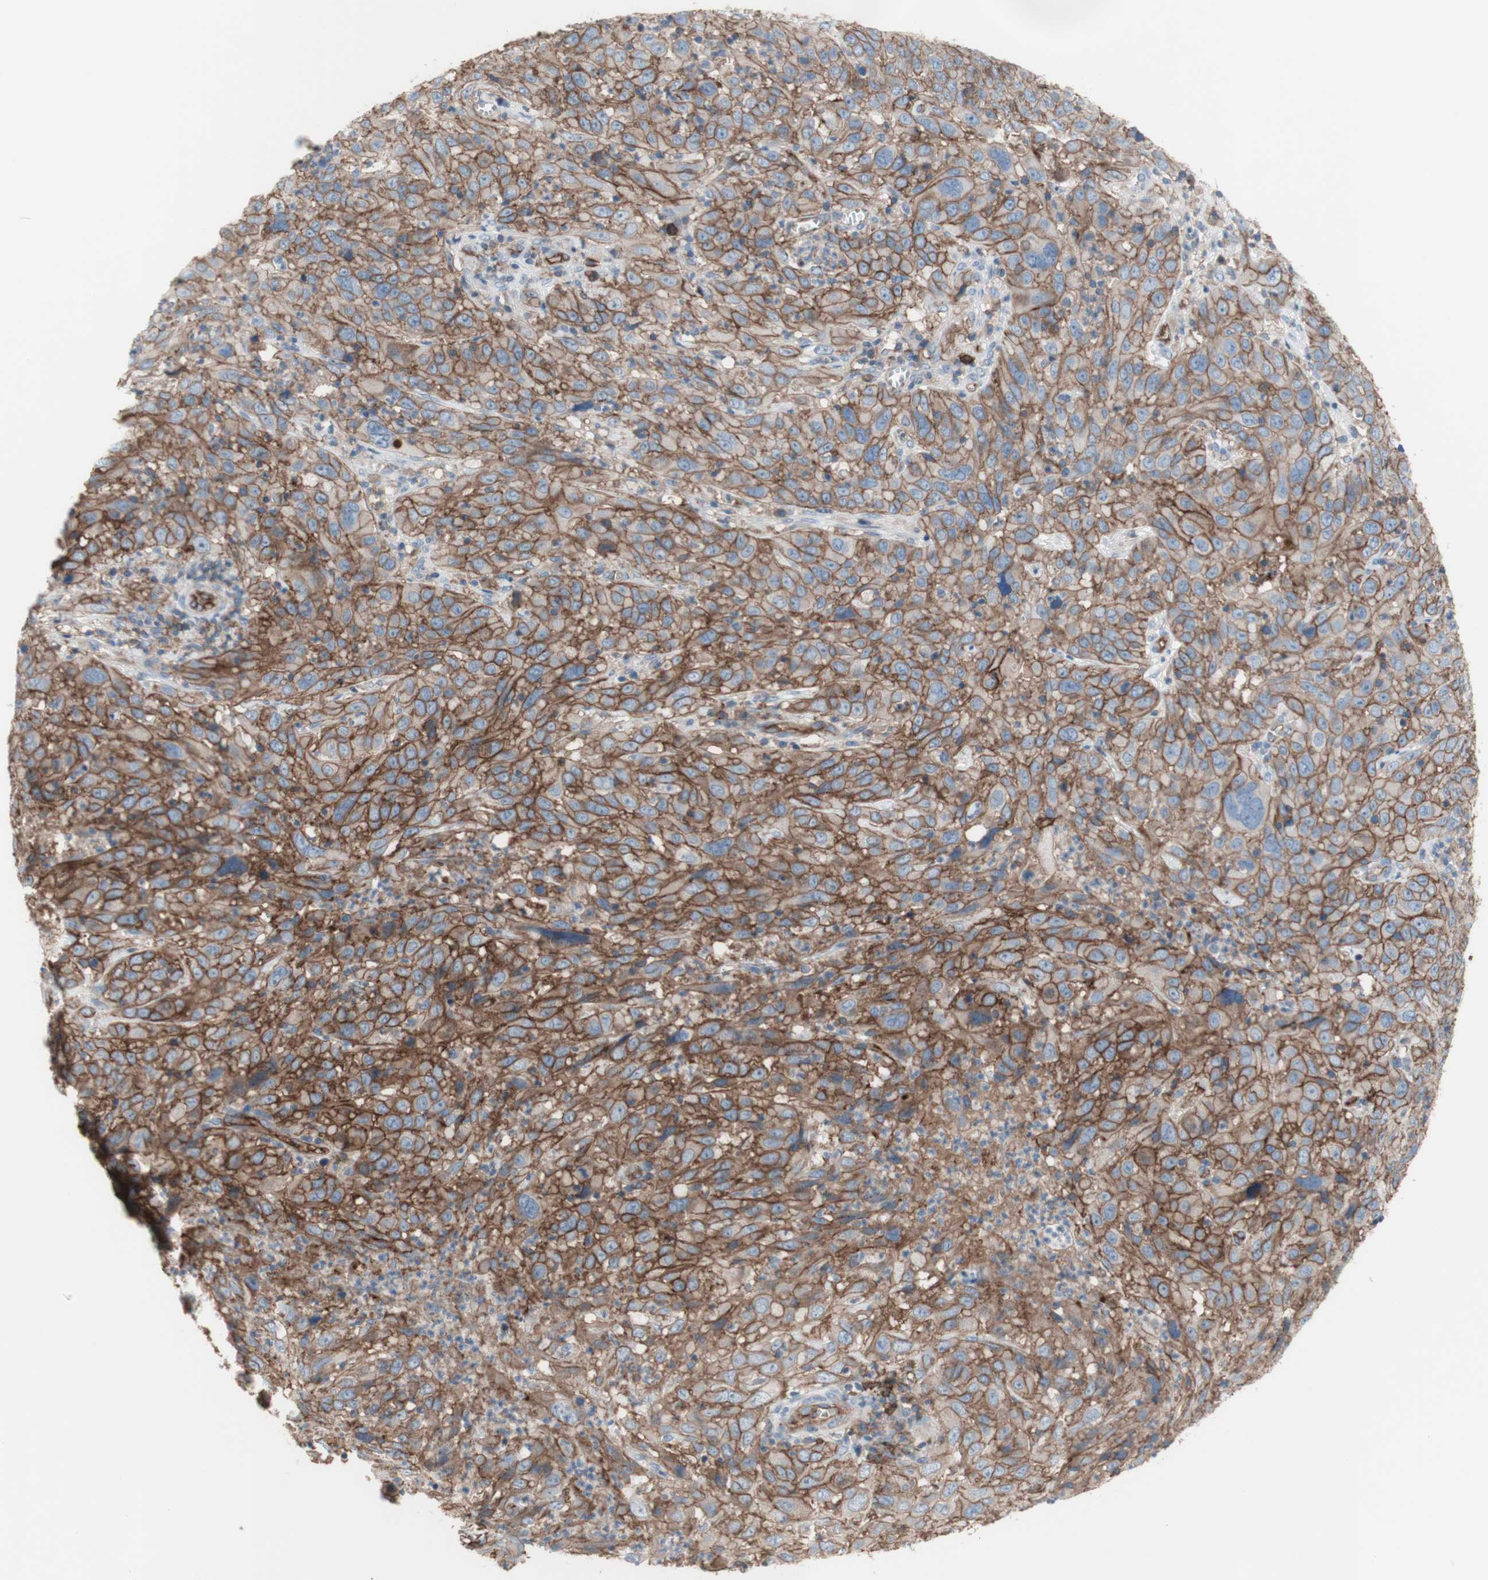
{"staining": {"intensity": "moderate", "quantity": ">75%", "location": "cytoplasmic/membranous"}, "tissue": "cervical cancer", "cell_type": "Tumor cells", "image_type": "cancer", "snomed": [{"axis": "morphology", "description": "Squamous cell carcinoma, NOS"}, {"axis": "topography", "description": "Cervix"}], "caption": "Cervical cancer was stained to show a protein in brown. There is medium levels of moderate cytoplasmic/membranous expression in about >75% of tumor cells.", "gene": "CD46", "patient": {"sex": "female", "age": 32}}